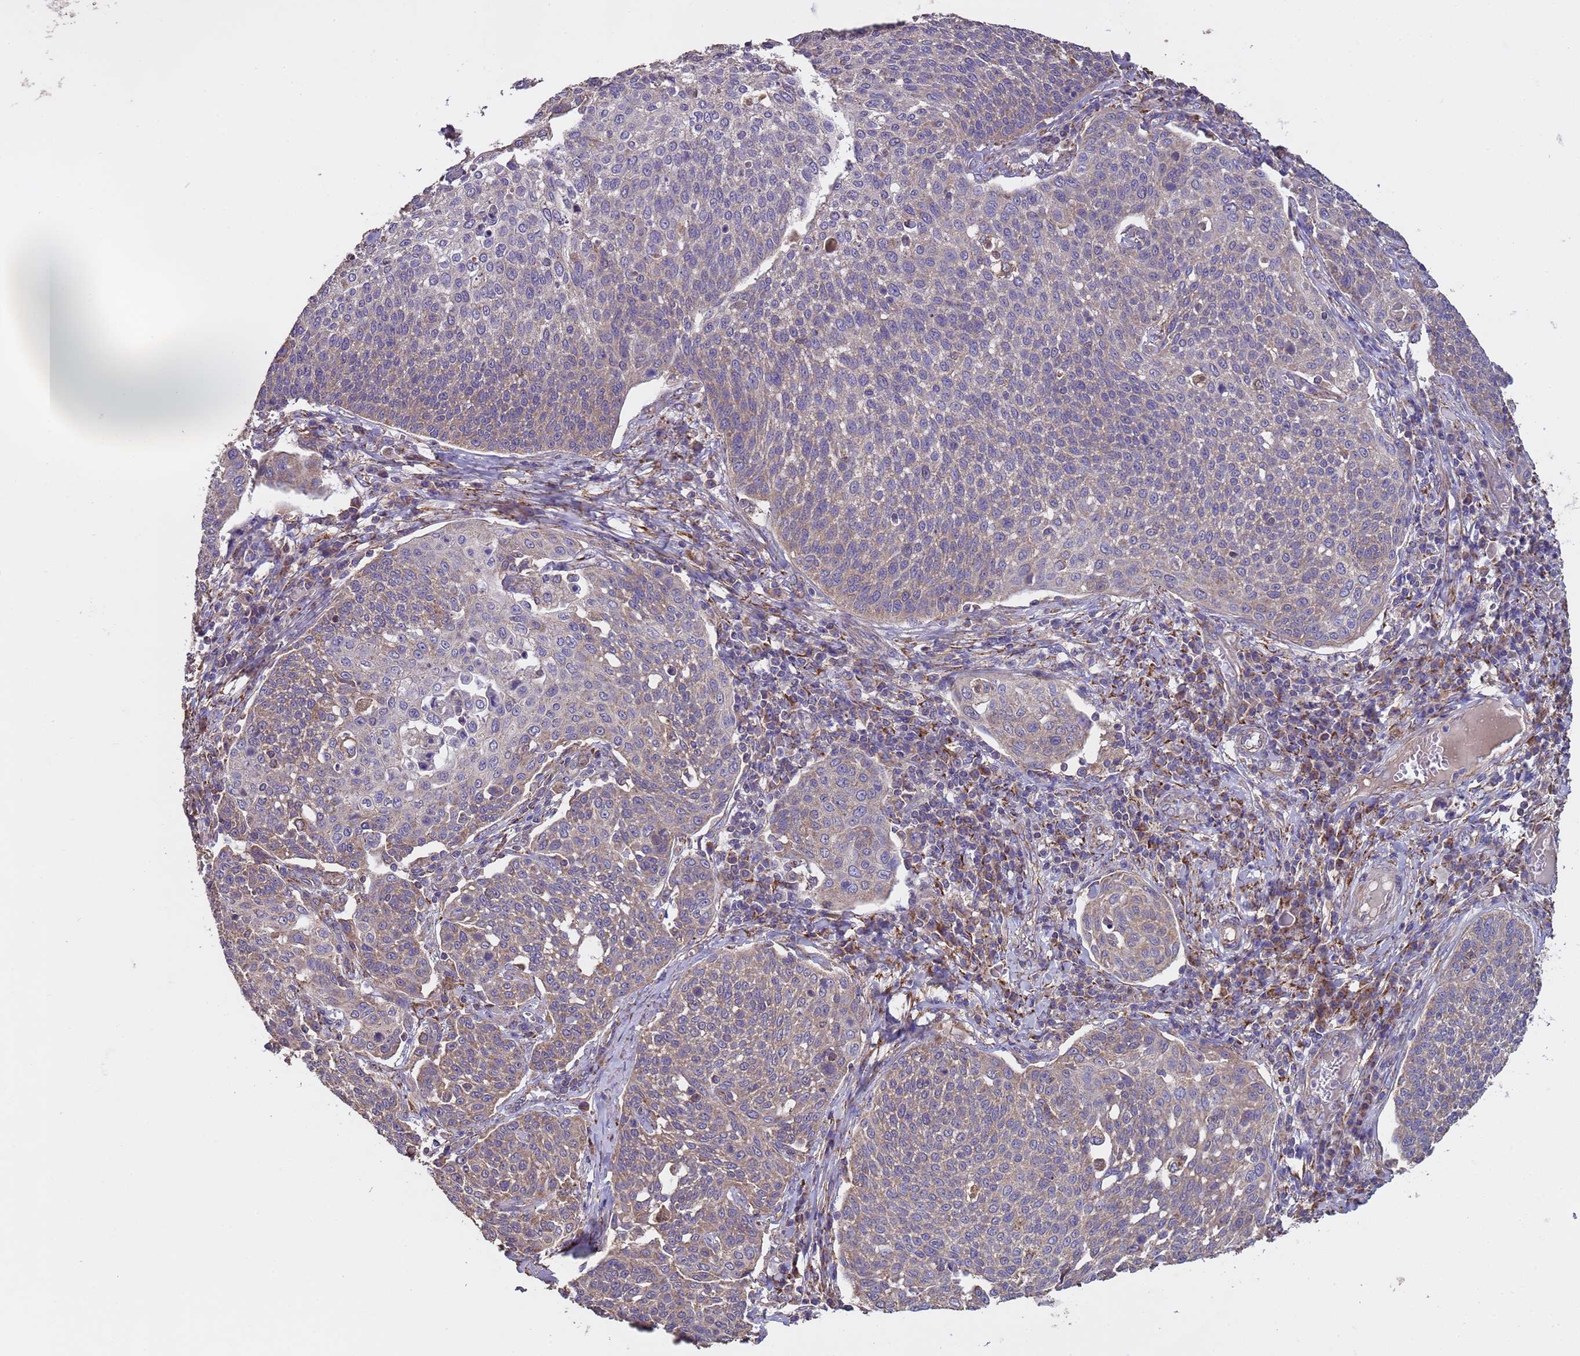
{"staining": {"intensity": "weak", "quantity": "<25%", "location": "cytoplasmic/membranous"}, "tissue": "cervical cancer", "cell_type": "Tumor cells", "image_type": "cancer", "snomed": [{"axis": "morphology", "description": "Squamous cell carcinoma, NOS"}, {"axis": "topography", "description": "Cervix"}], "caption": "This is an immunohistochemistry (IHC) image of human cervical cancer. There is no positivity in tumor cells.", "gene": "EEF1AKMT1", "patient": {"sex": "female", "age": 34}}